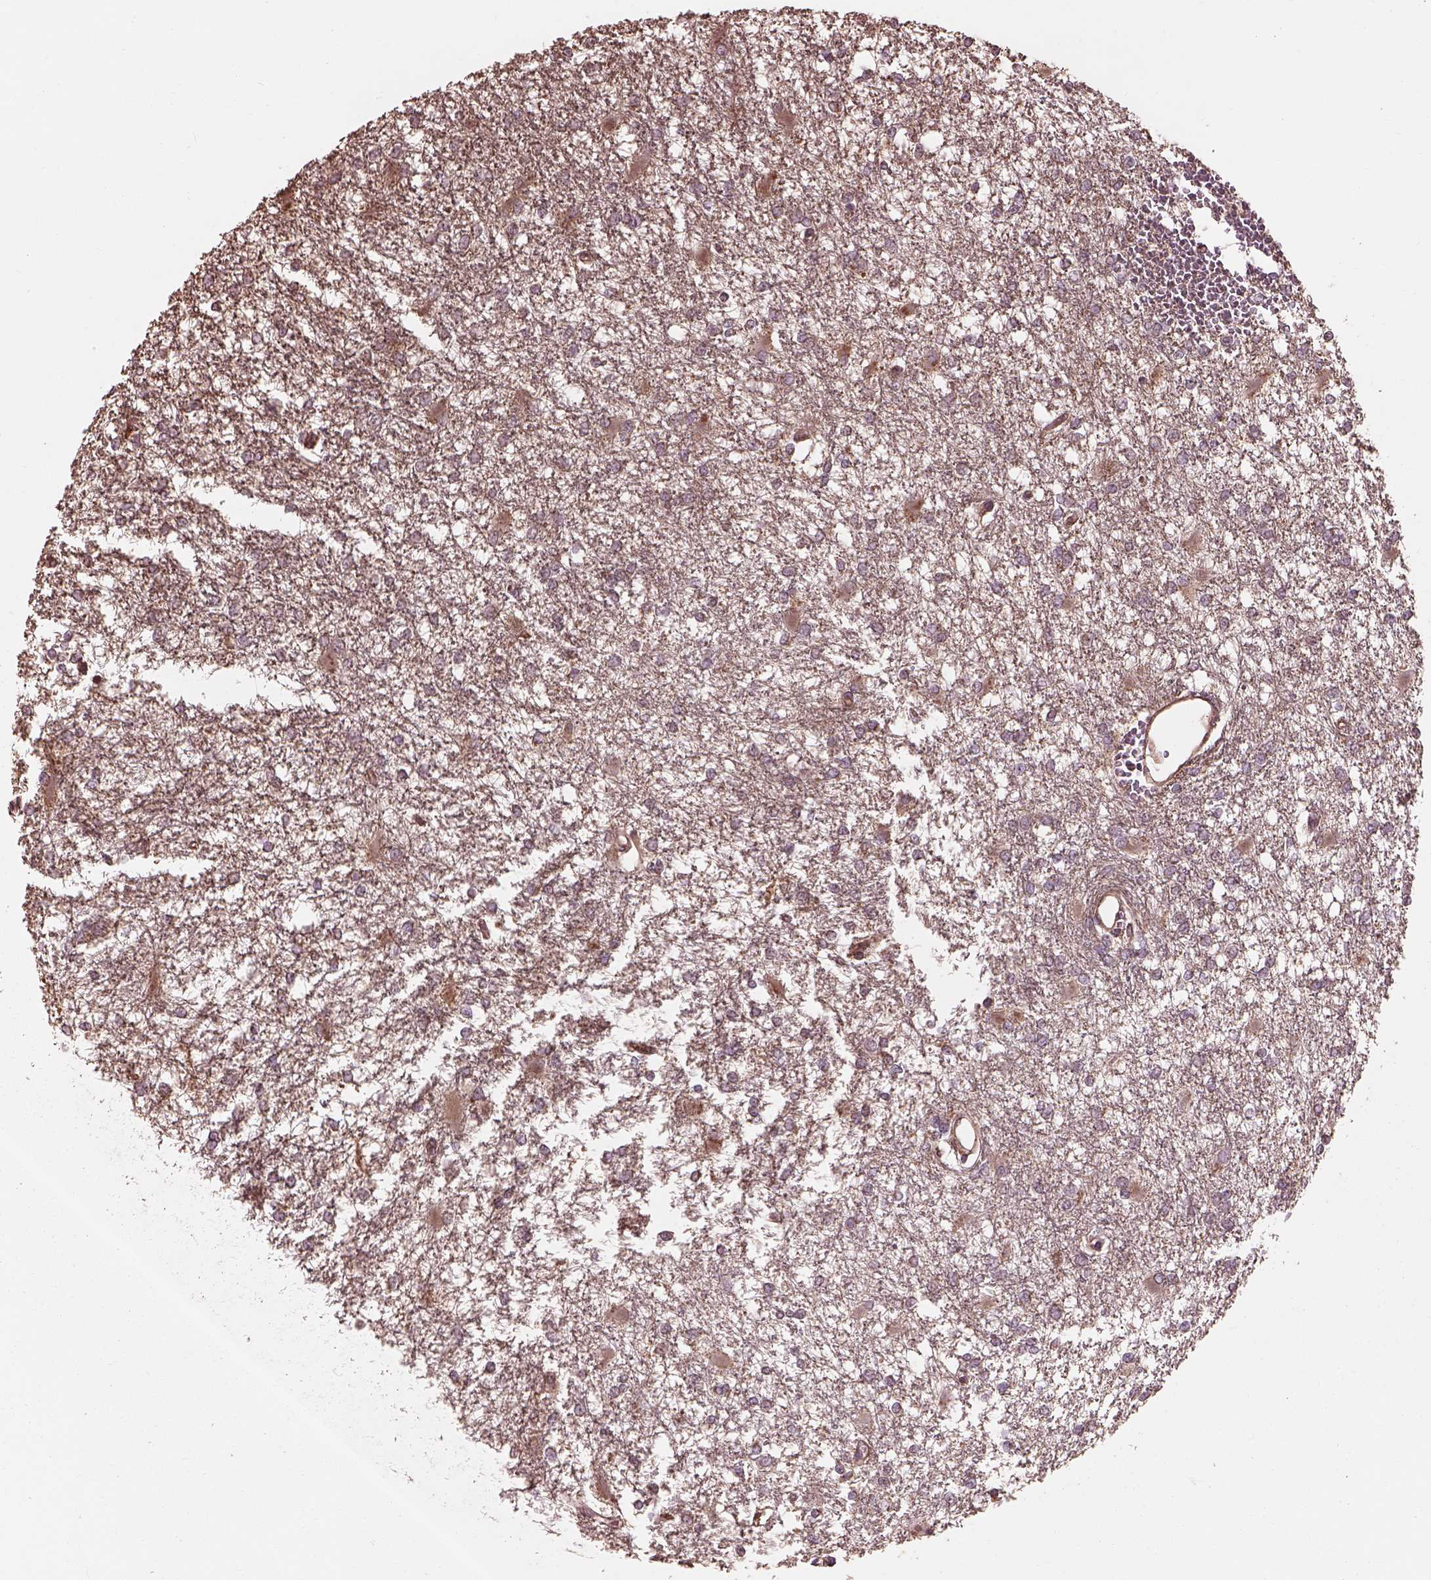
{"staining": {"intensity": "negative", "quantity": "none", "location": "none"}, "tissue": "glioma", "cell_type": "Tumor cells", "image_type": "cancer", "snomed": [{"axis": "morphology", "description": "Glioma, malignant, High grade"}, {"axis": "topography", "description": "Cerebral cortex"}], "caption": "Immunohistochemistry (IHC) of malignant high-grade glioma shows no expression in tumor cells. (IHC, brightfield microscopy, high magnification).", "gene": "METTL4", "patient": {"sex": "male", "age": 79}}